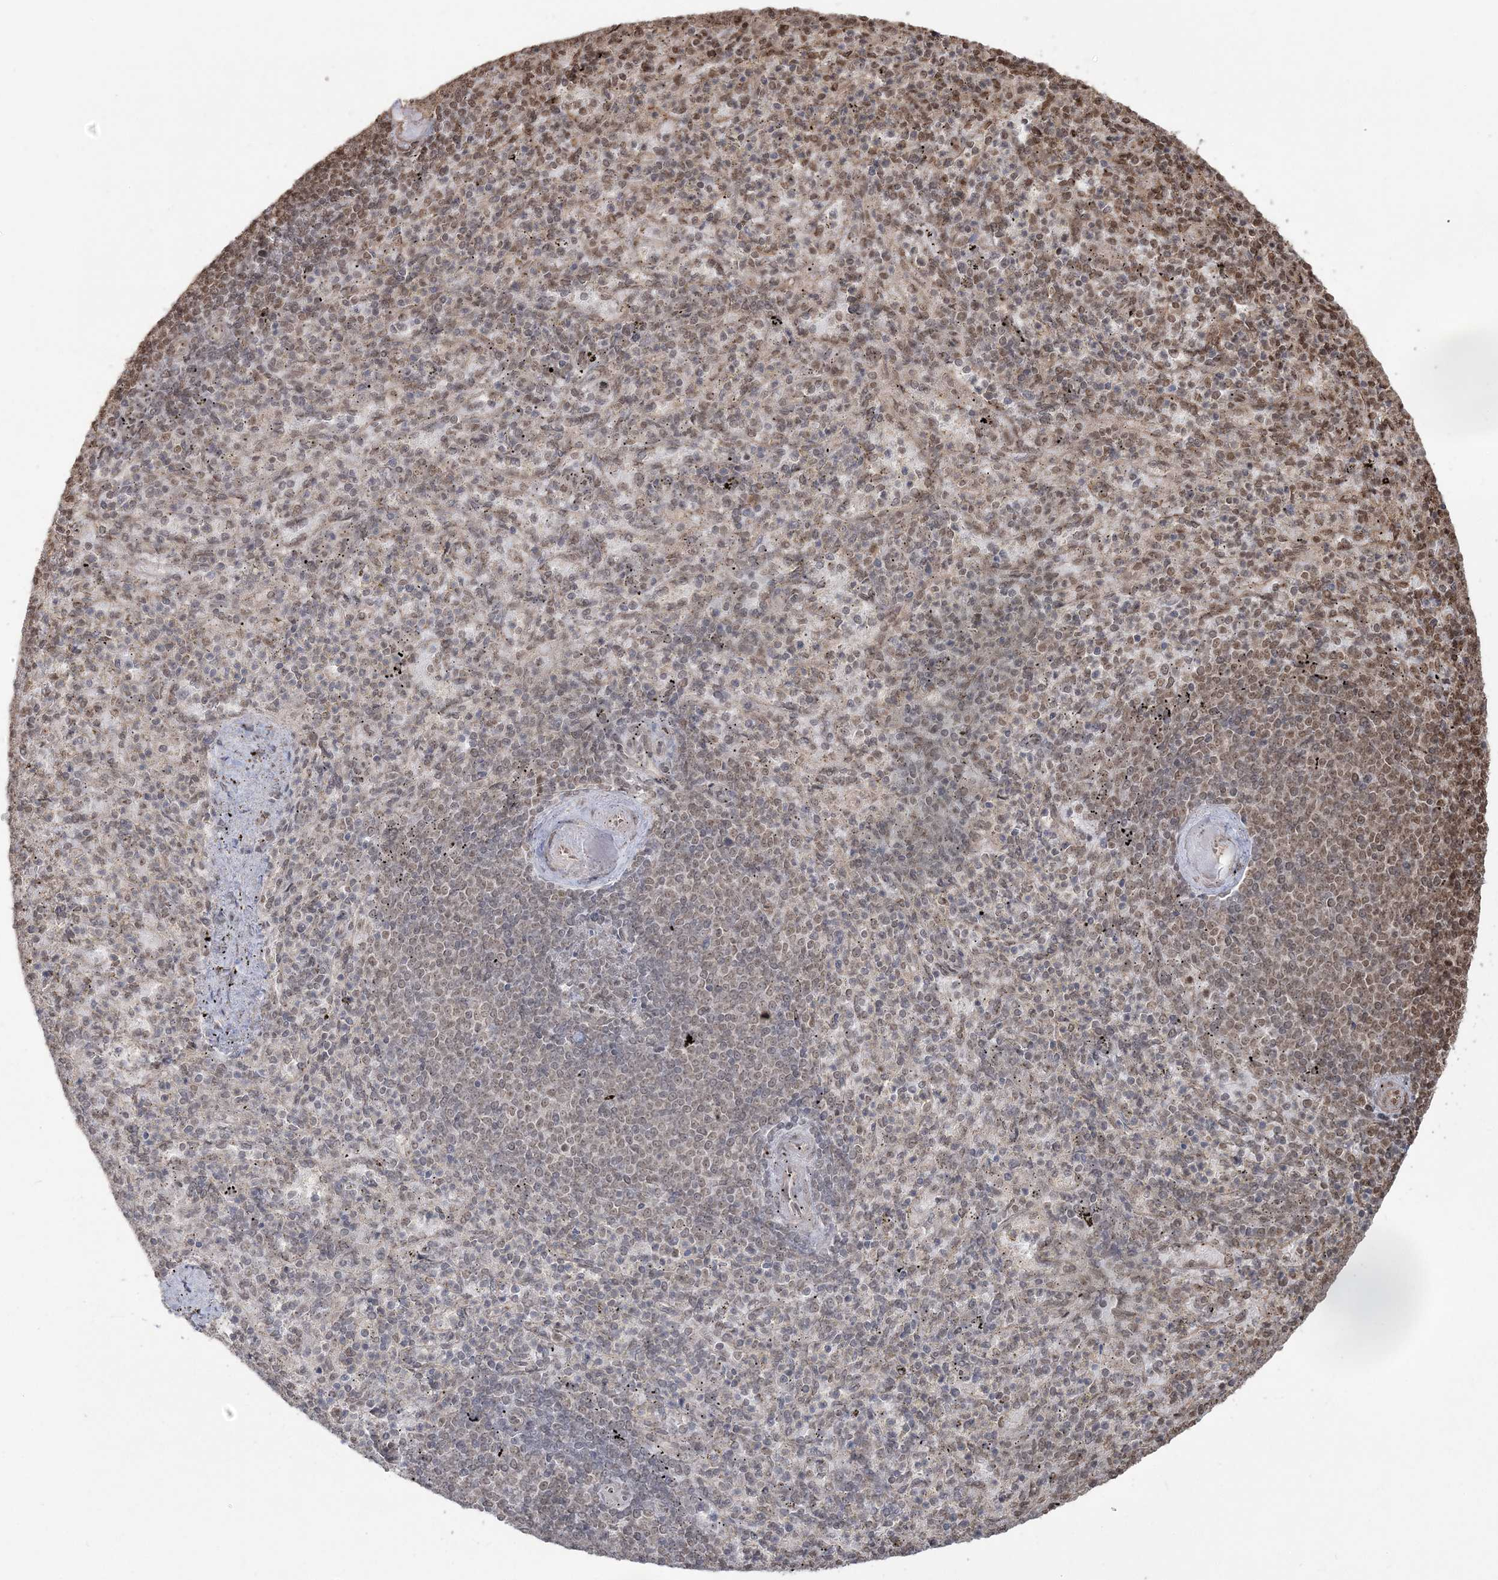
{"staining": {"intensity": "weak", "quantity": "25%-75%", "location": "nuclear"}, "tissue": "spleen", "cell_type": "Cells in red pulp", "image_type": "normal", "snomed": [{"axis": "morphology", "description": "Normal tissue, NOS"}, {"axis": "topography", "description": "Spleen"}], "caption": "Immunohistochemistry (IHC) image of benign spleen: human spleen stained using immunohistochemistry (IHC) demonstrates low levels of weak protein expression localized specifically in the nuclear of cells in red pulp, appearing as a nuclear brown color.", "gene": "ZNF839", "patient": {"sex": "female", "age": 74}}